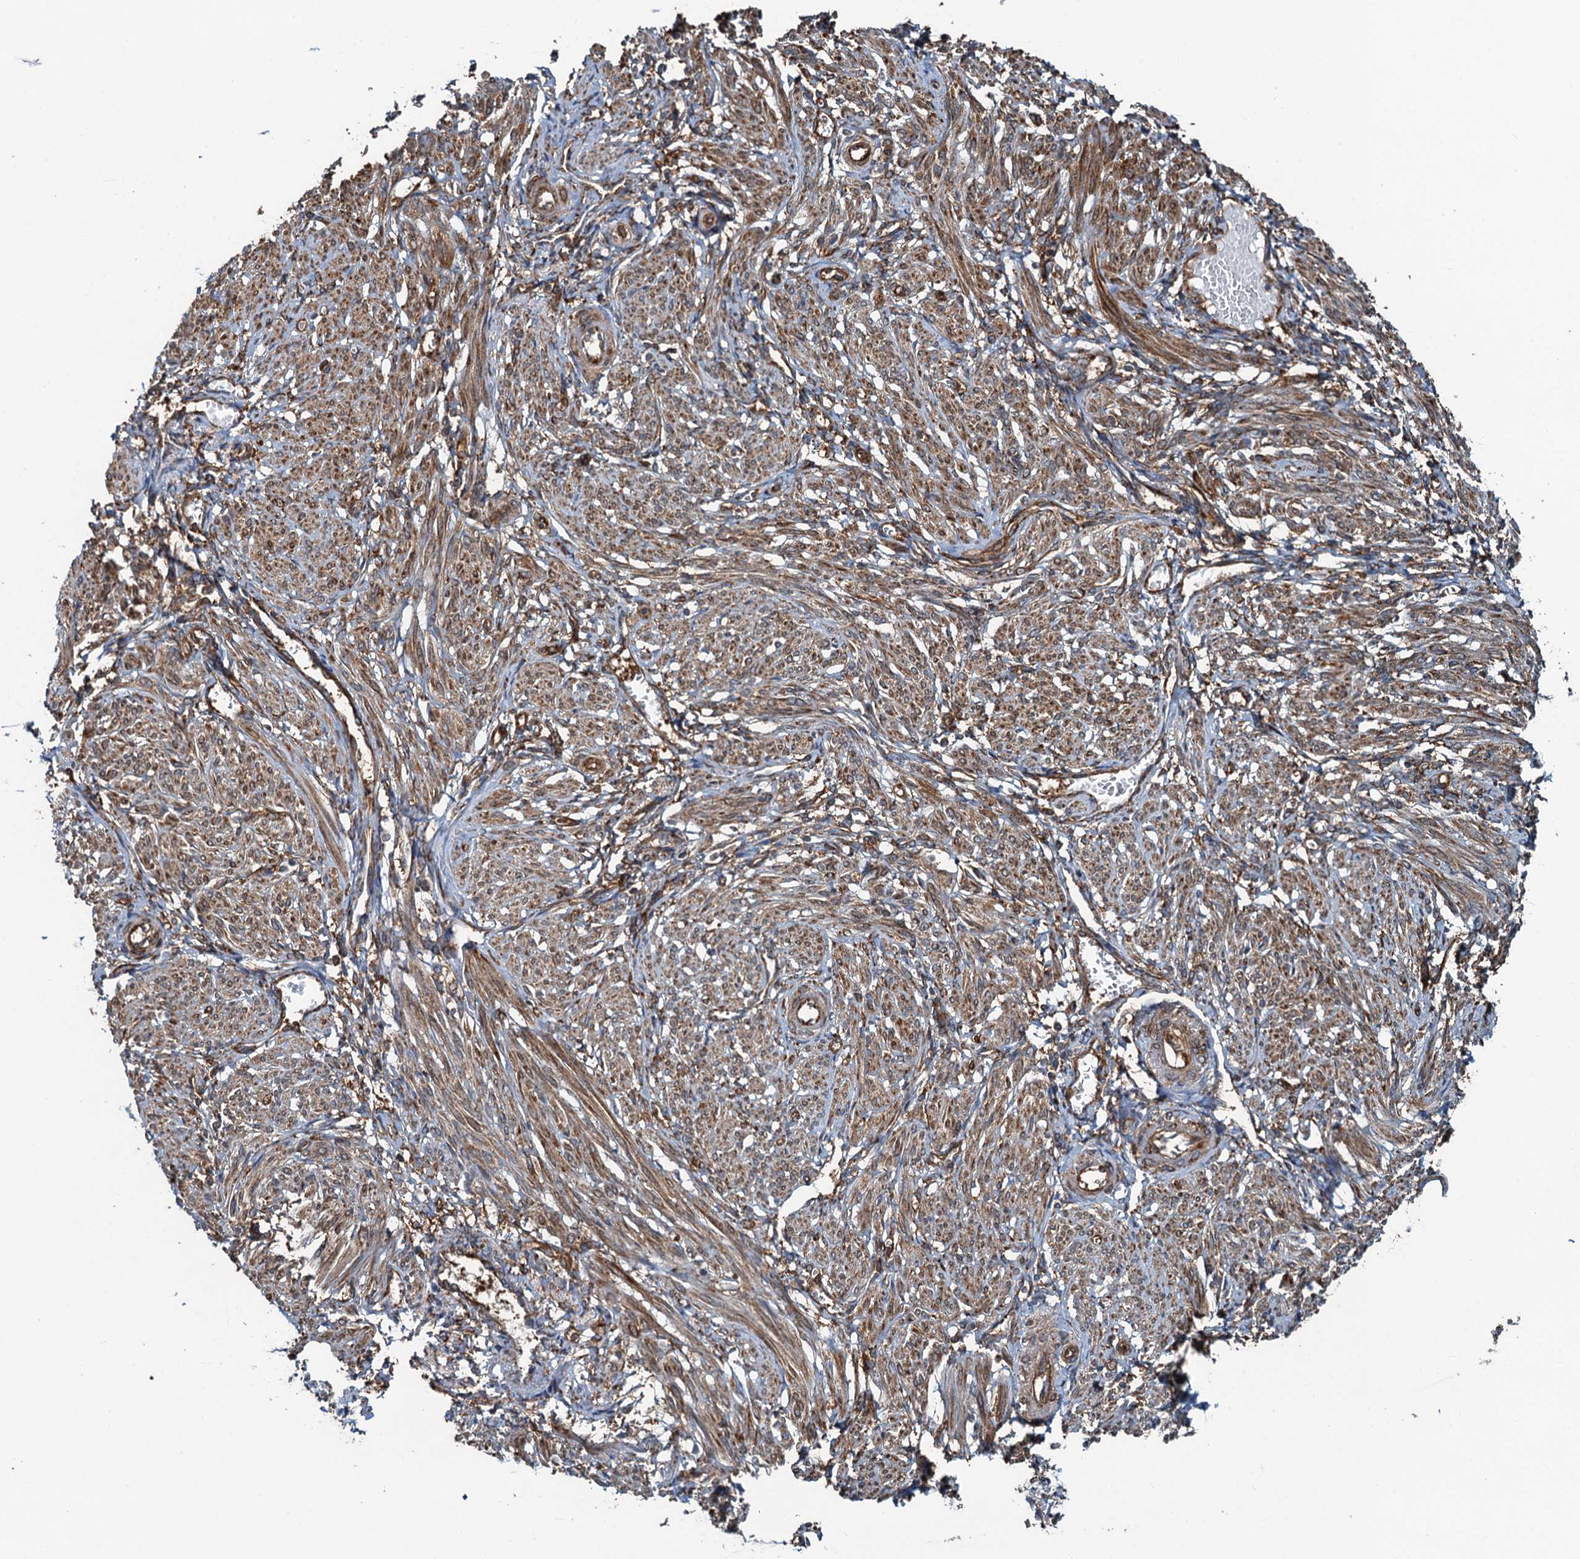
{"staining": {"intensity": "moderate", "quantity": "25%-75%", "location": "cytoplasmic/membranous"}, "tissue": "smooth muscle", "cell_type": "Smooth muscle cells", "image_type": "normal", "snomed": [{"axis": "morphology", "description": "Normal tissue, NOS"}, {"axis": "topography", "description": "Smooth muscle"}], "caption": "A high-resolution image shows immunohistochemistry (IHC) staining of unremarkable smooth muscle, which displays moderate cytoplasmic/membranous staining in about 25%-75% of smooth muscle cells. Using DAB (brown) and hematoxylin (blue) stains, captured at high magnification using brightfield microscopy.", "gene": "WHAMM", "patient": {"sex": "female", "age": 39}}